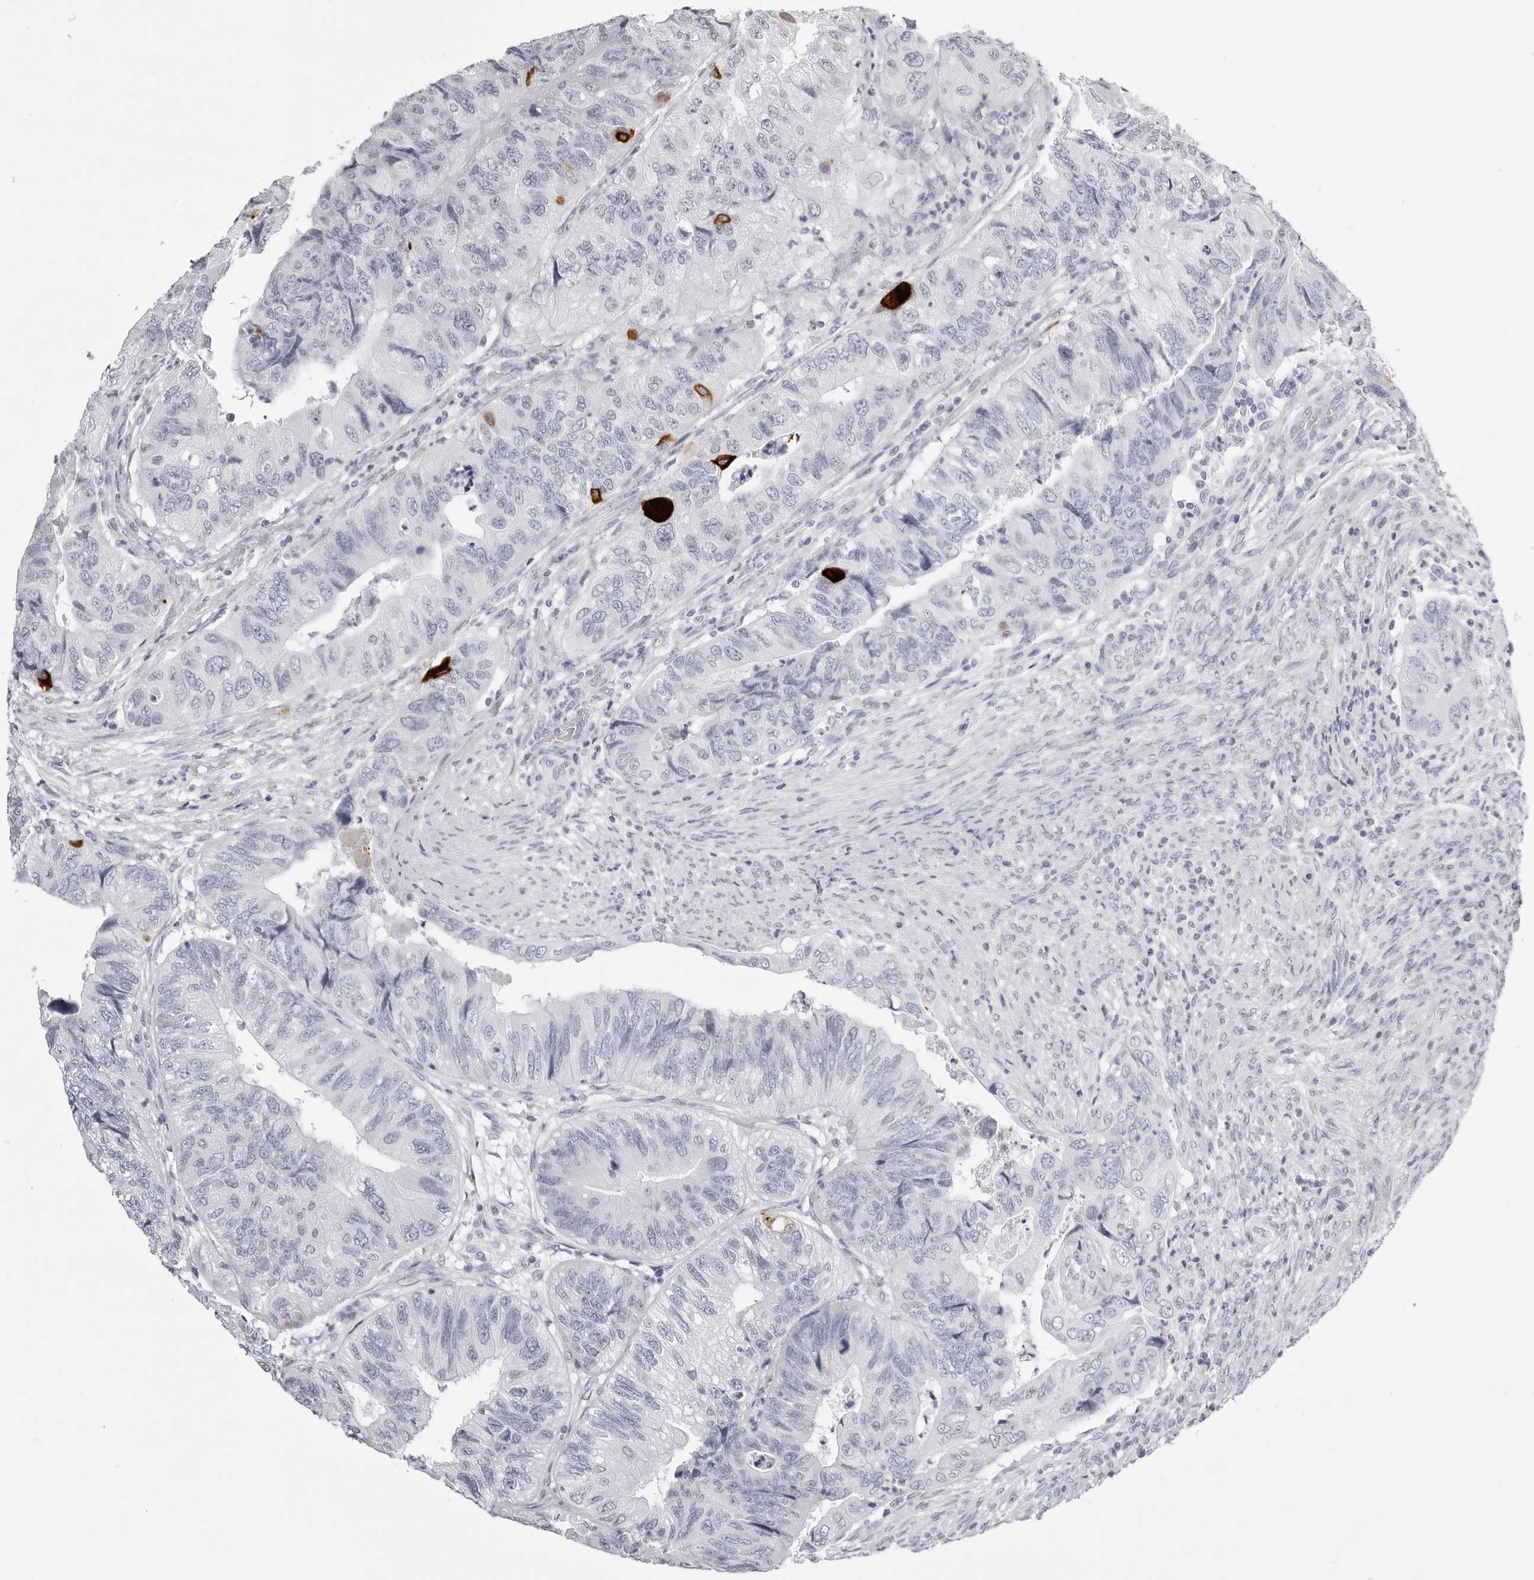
{"staining": {"intensity": "negative", "quantity": "none", "location": "none"}, "tissue": "colorectal cancer", "cell_type": "Tumor cells", "image_type": "cancer", "snomed": [{"axis": "morphology", "description": "Adenocarcinoma, NOS"}, {"axis": "topography", "description": "Rectum"}], "caption": "There is no significant positivity in tumor cells of colorectal cancer (adenocarcinoma). Brightfield microscopy of IHC stained with DAB (brown) and hematoxylin (blue), captured at high magnification.", "gene": "CST1", "patient": {"sex": "male", "age": 63}}